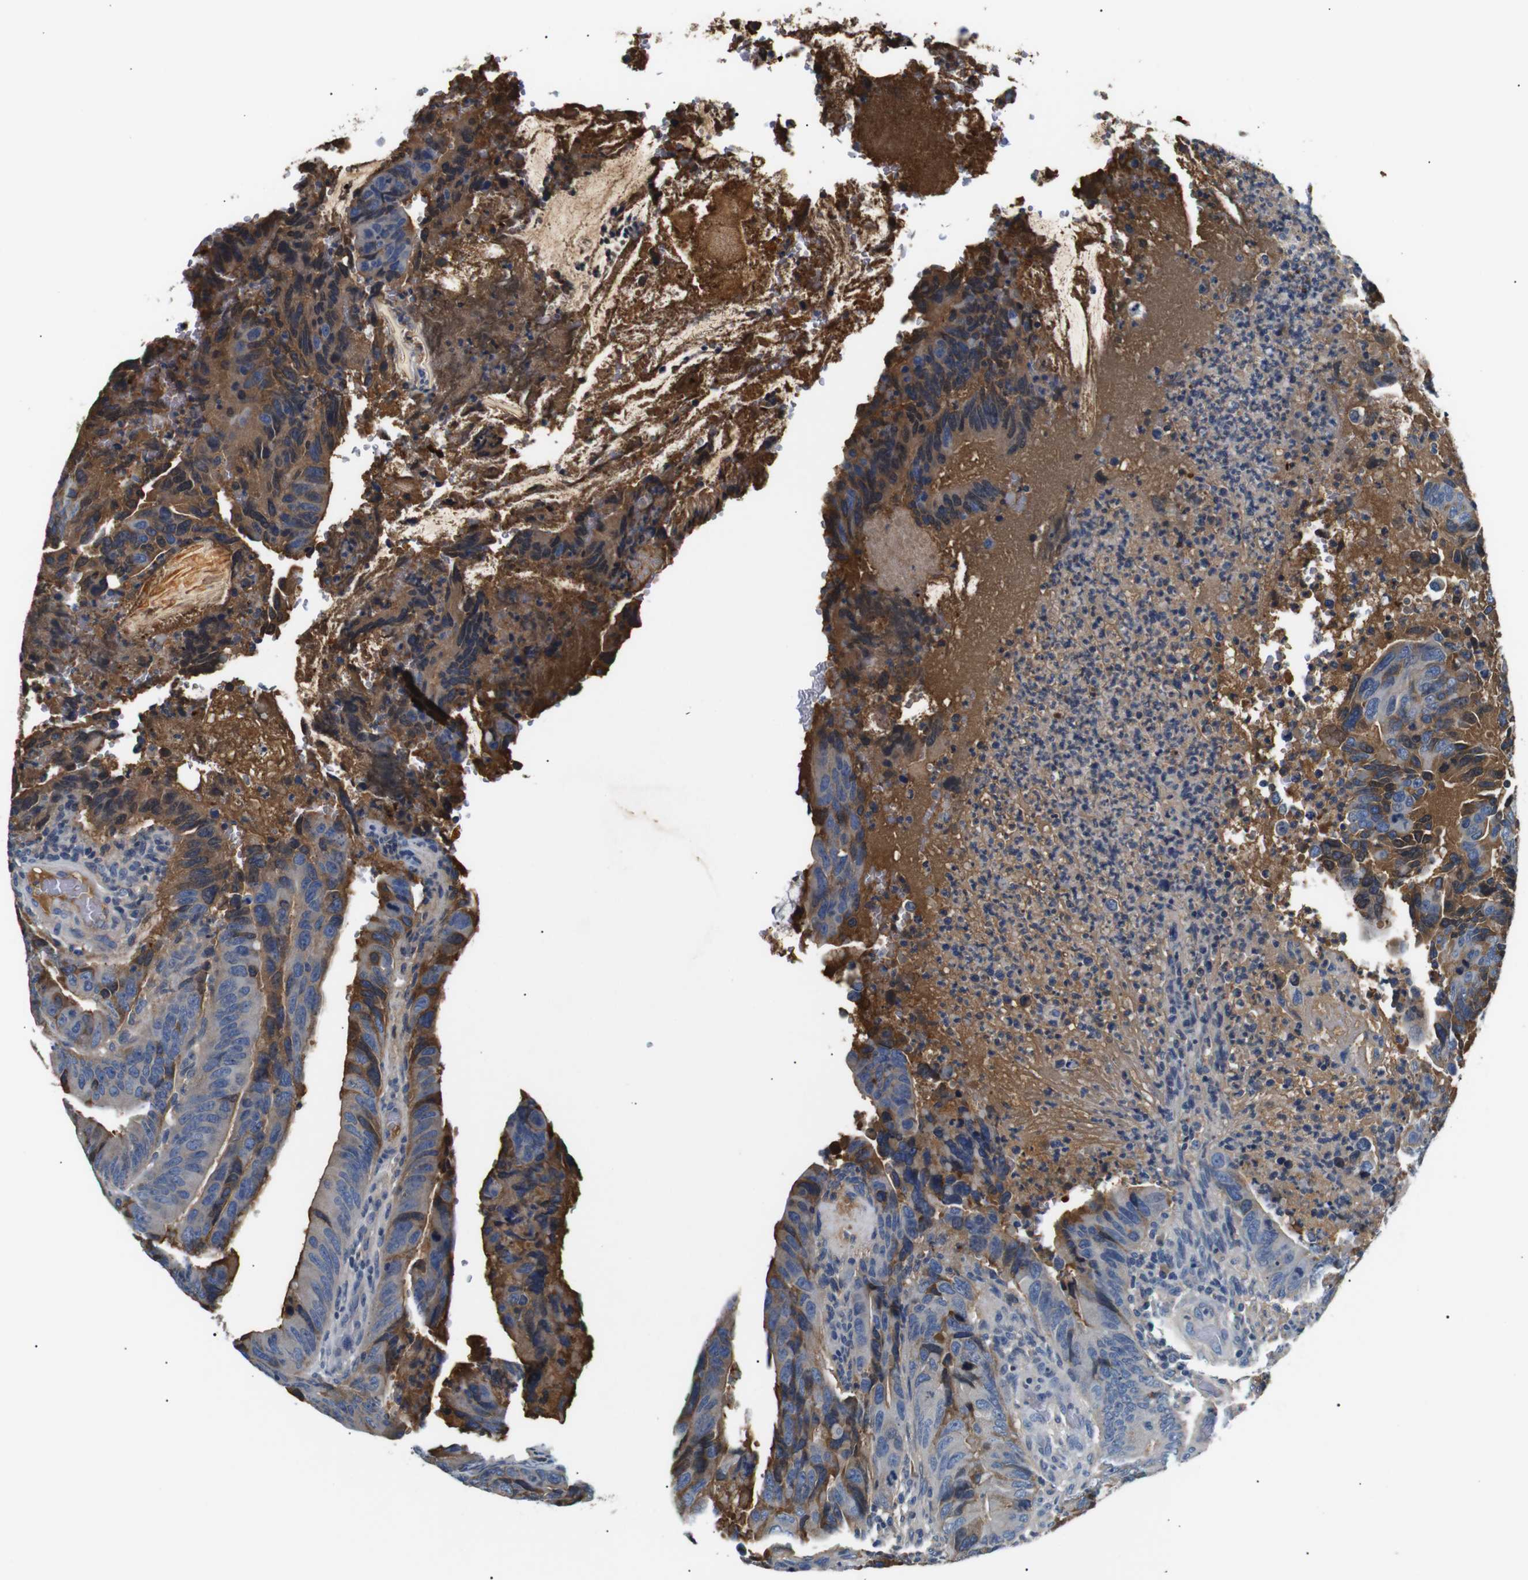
{"staining": {"intensity": "moderate", "quantity": "<25%", "location": "cytoplasmic/membranous"}, "tissue": "colorectal cancer", "cell_type": "Tumor cells", "image_type": "cancer", "snomed": [{"axis": "morphology", "description": "Normal tissue, NOS"}, {"axis": "morphology", "description": "Adenocarcinoma, NOS"}, {"axis": "topography", "description": "Colon"}], "caption": "DAB (3,3'-diaminobenzidine) immunohistochemical staining of adenocarcinoma (colorectal) displays moderate cytoplasmic/membranous protein staining in about <25% of tumor cells.", "gene": "LHCGR", "patient": {"sex": "male", "age": 56}}